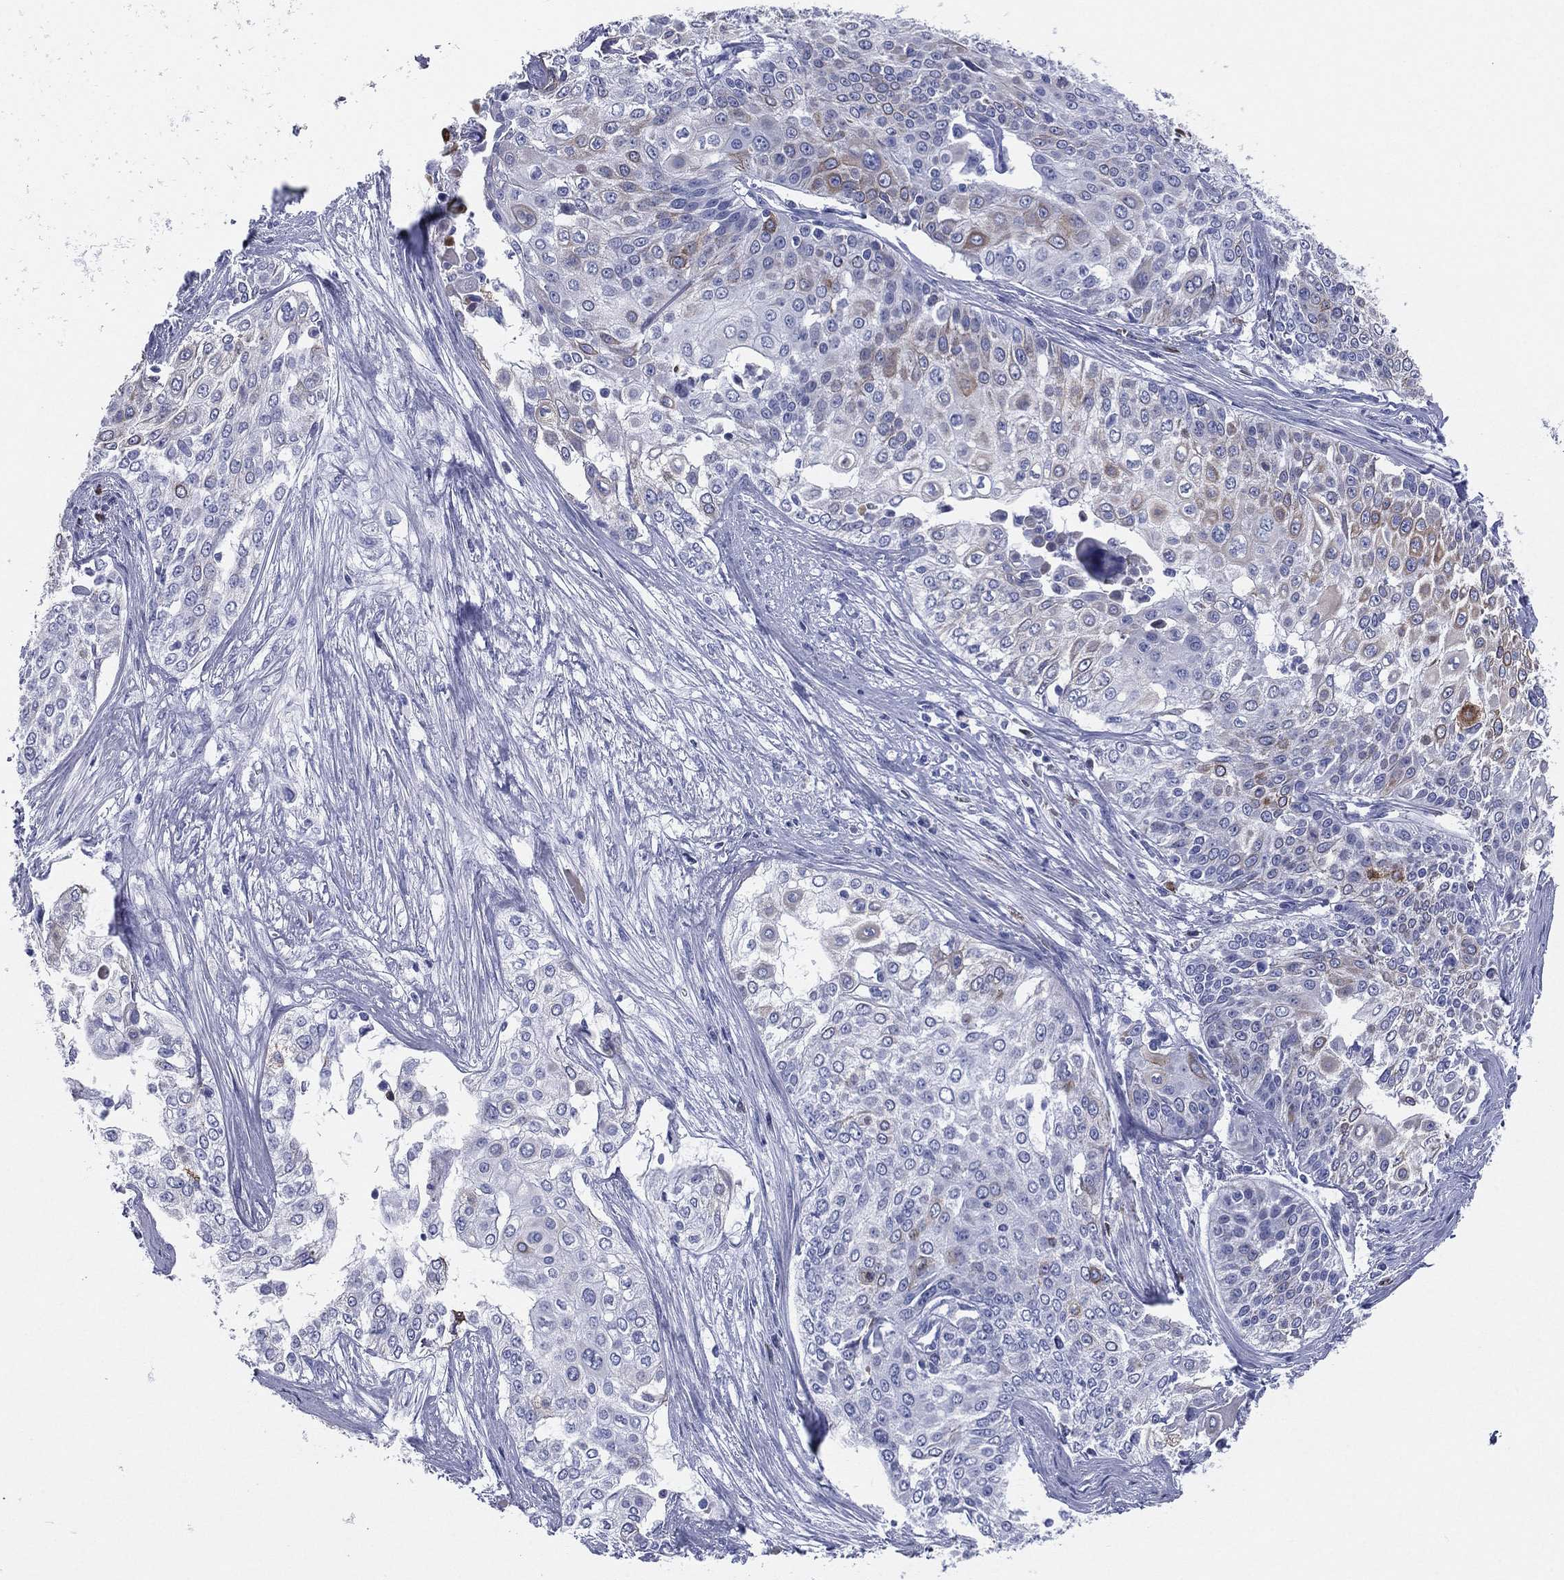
{"staining": {"intensity": "moderate", "quantity": "<25%", "location": "cytoplasmic/membranous"}, "tissue": "cervical cancer", "cell_type": "Tumor cells", "image_type": "cancer", "snomed": [{"axis": "morphology", "description": "Squamous cell carcinoma, NOS"}, {"axis": "topography", "description": "Cervix"}], "caption": "Immunohistochemical staining of cervical cancer (squamous cell carcinoma) displays low levels of moderate cytoplasmic/membranous protein positivity in approximately <25% of tumor cells.", "gene": "CD79A", "patient": {"sex": "female", "age": 39}}